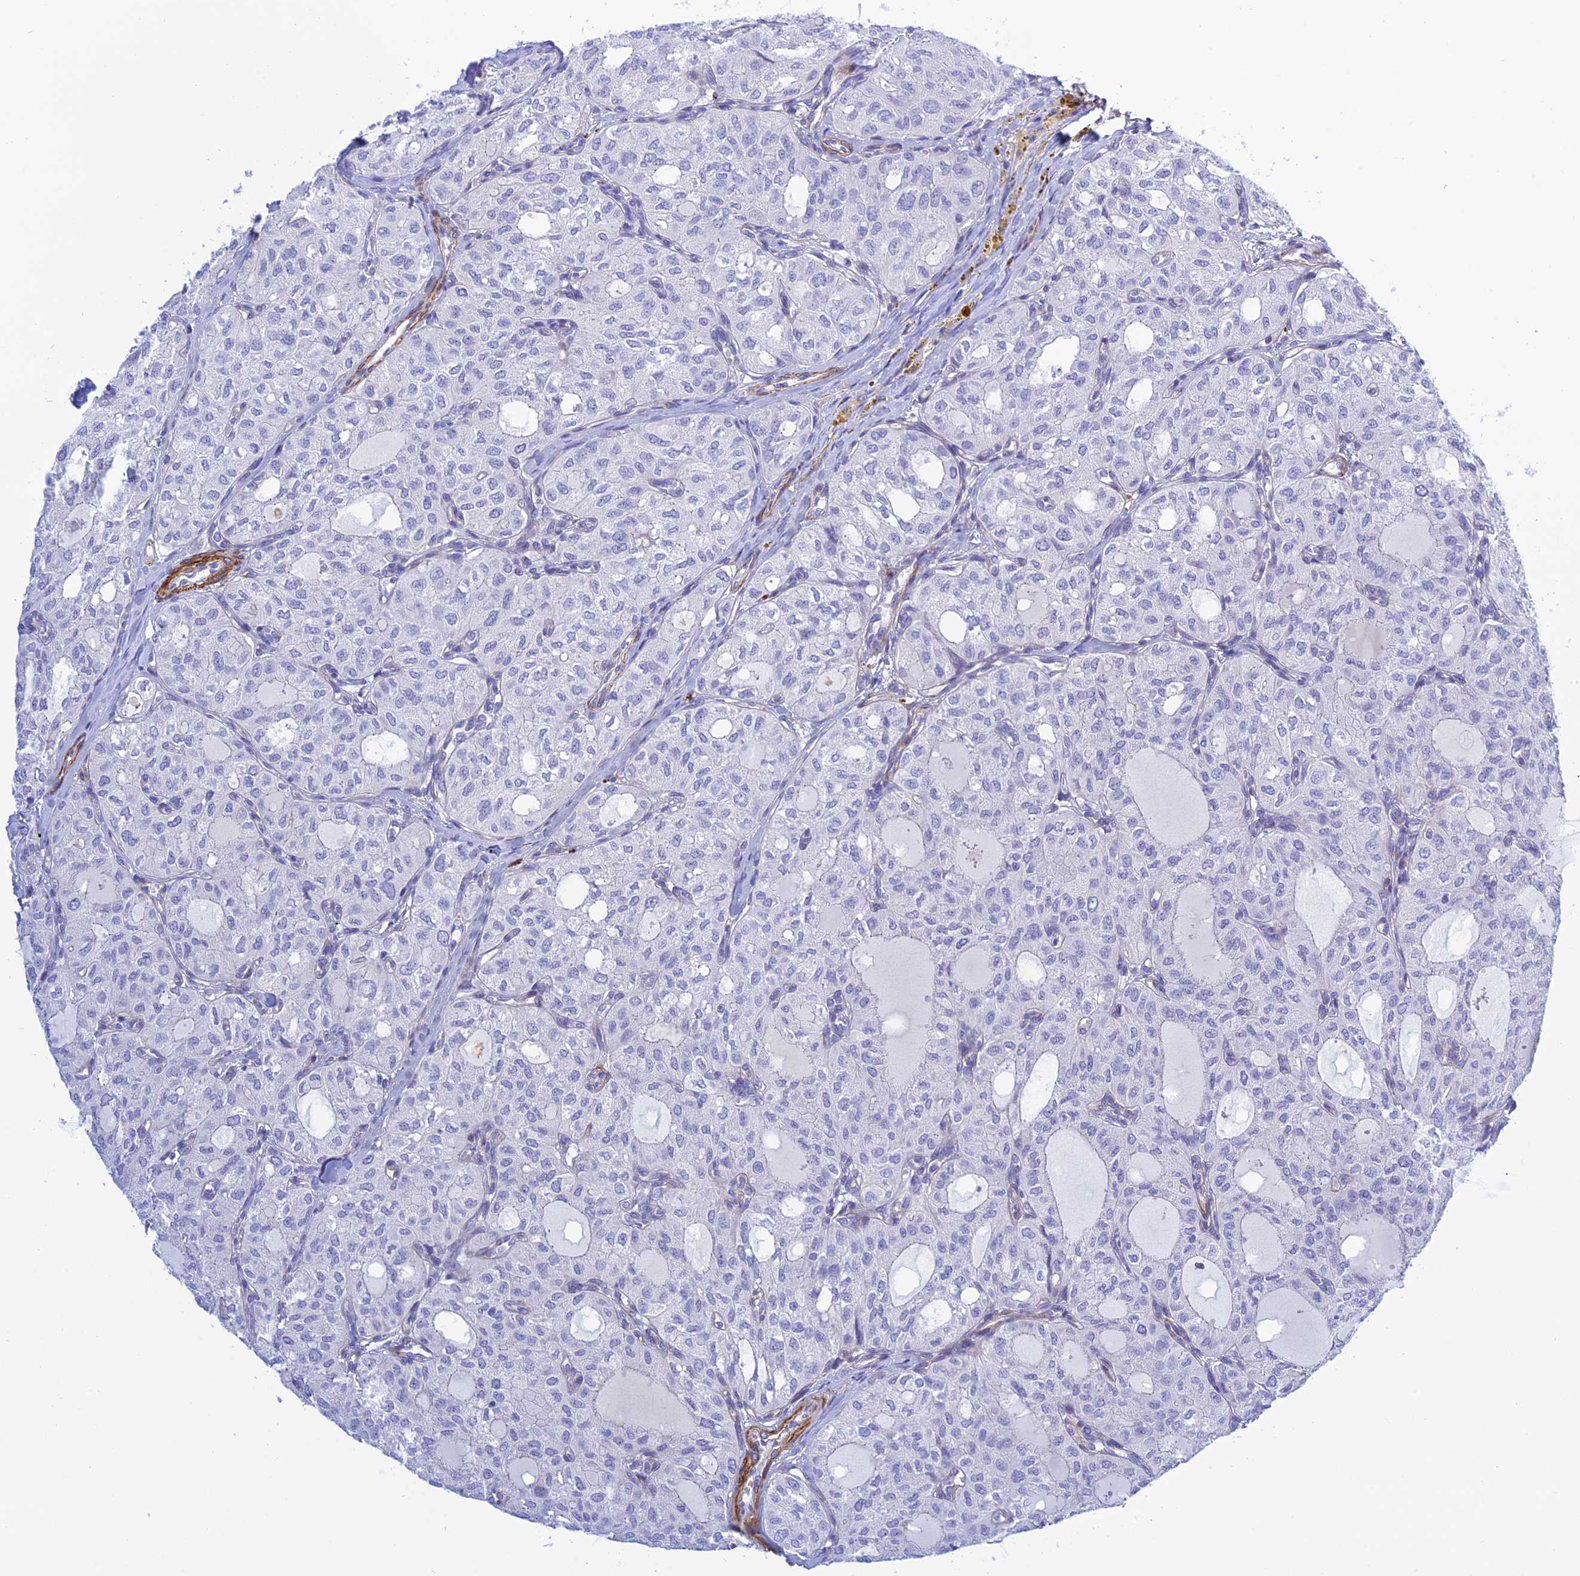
{"staining": {"intensity": "negative", "quantity": "none", "location": "none"}, "tissue": "thyroid cancer", "cell_type": "Tumor cells", "image_type": "cancer", "snomed": [{"axis": "morphology", "description": "Follicular adenoma carcinoma, NOS"}, {"axis": "topography", "description": "Thyroid gland"}], "caption": "Protein analysis of thyroid cancer reveals no significant positivity in tumor cells. (Brightfield microscopy of DAB (3,3'-diaminobenzidine) immunohistochemistry (IHC) at high magnification).", "gene": "ZDHHC16", "patient": {"sex": "male", "age": 75}}